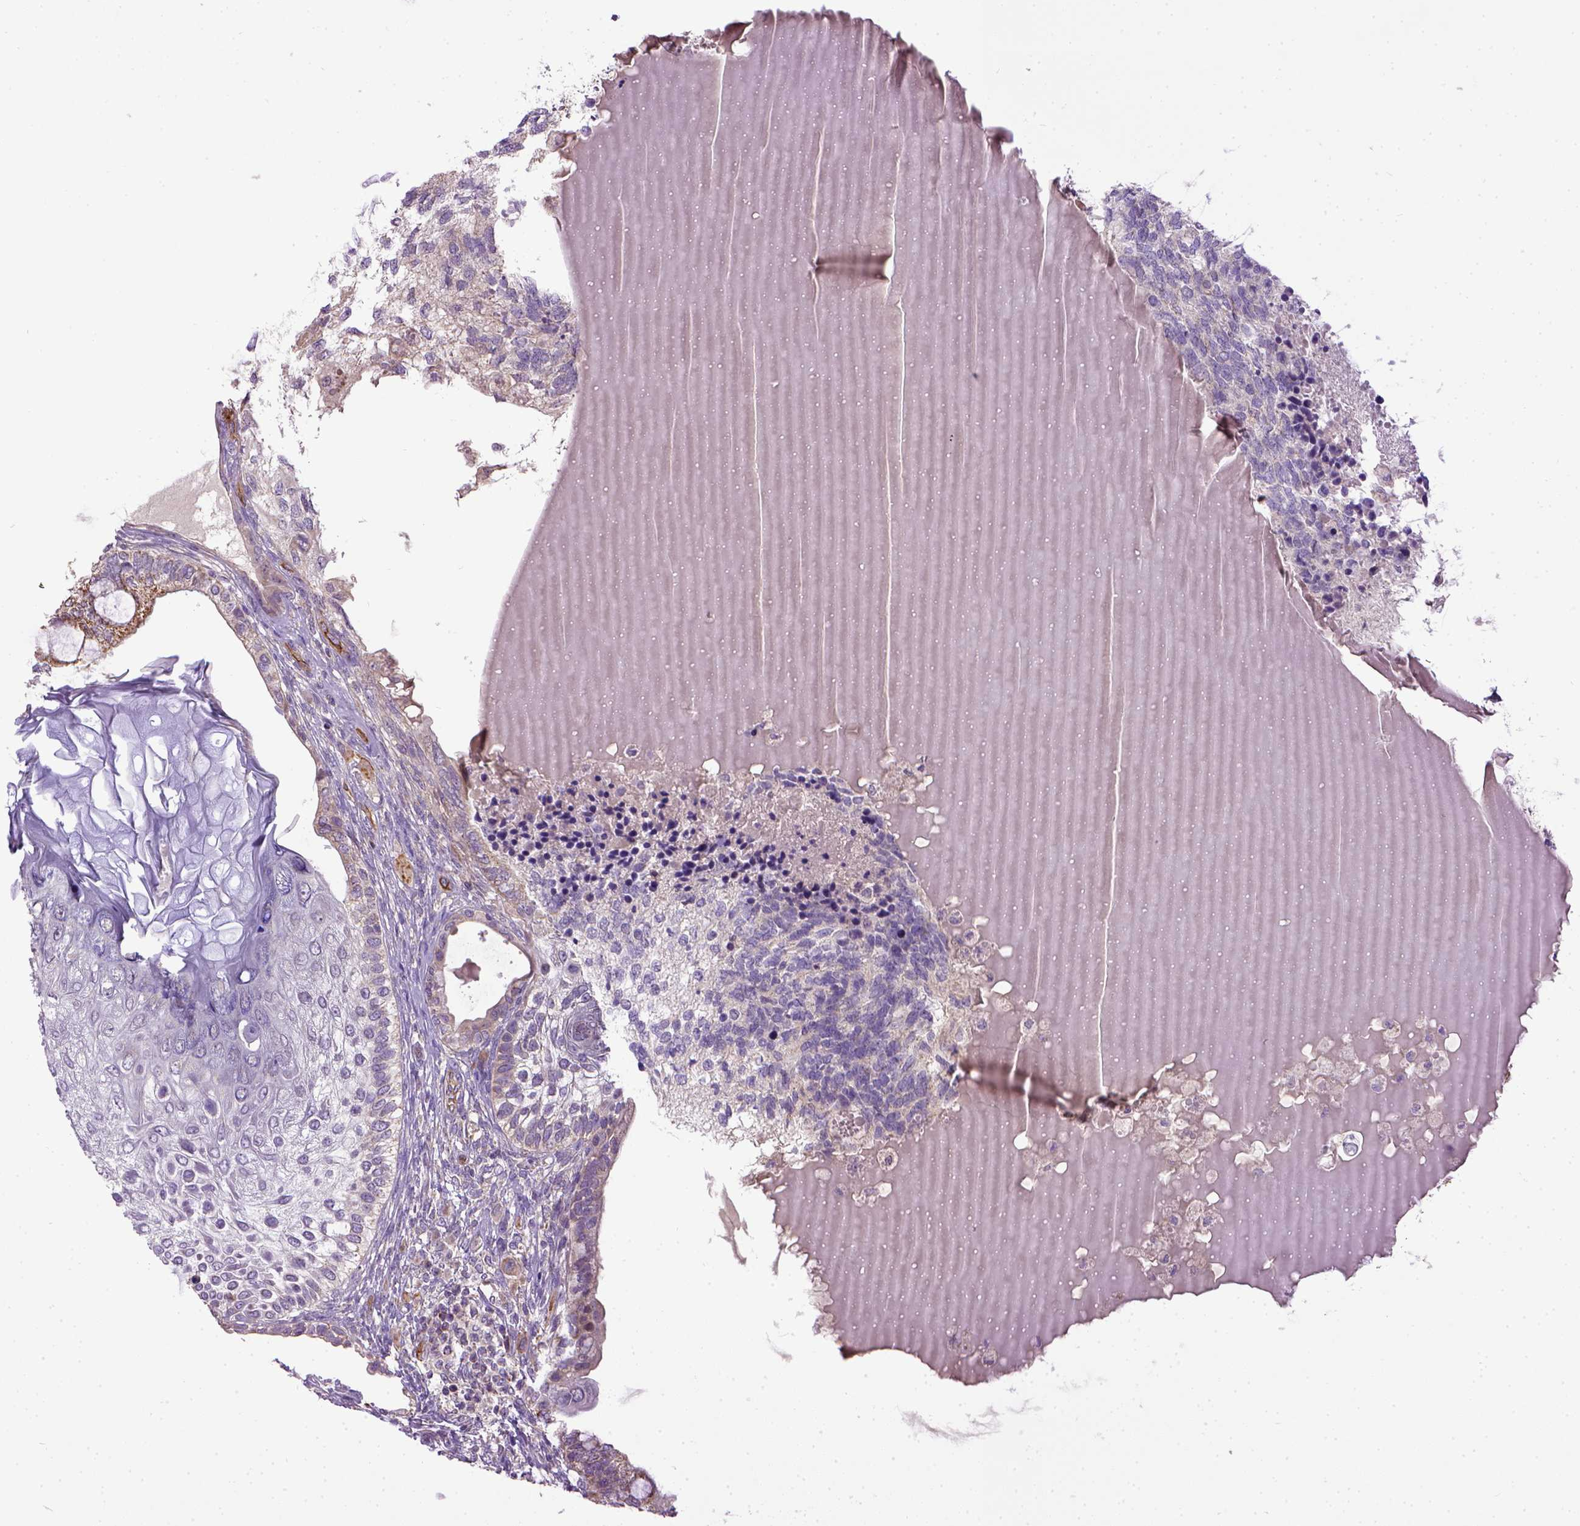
{"staining": {"intensity": "negative", "quantity": "none", "location": "none"}, "tissue": "testis cancer", "cell_type": "Tumor cells", "image_type": "cancer", "snomed": [{"axis": "morphology", "description": "Seminoma, NOS"}, {"axis": "morphology", "description": "Carcinoma, Embryonal, NOS"}, {"axis": "topography", "description": "Testis"}], "caption": "Human testis embryonal carcinoma stained for a protein using IHC displays no positivity in tumor cells.", "gene": "ENG", "patient": {"sex": "male", "age": 41}}